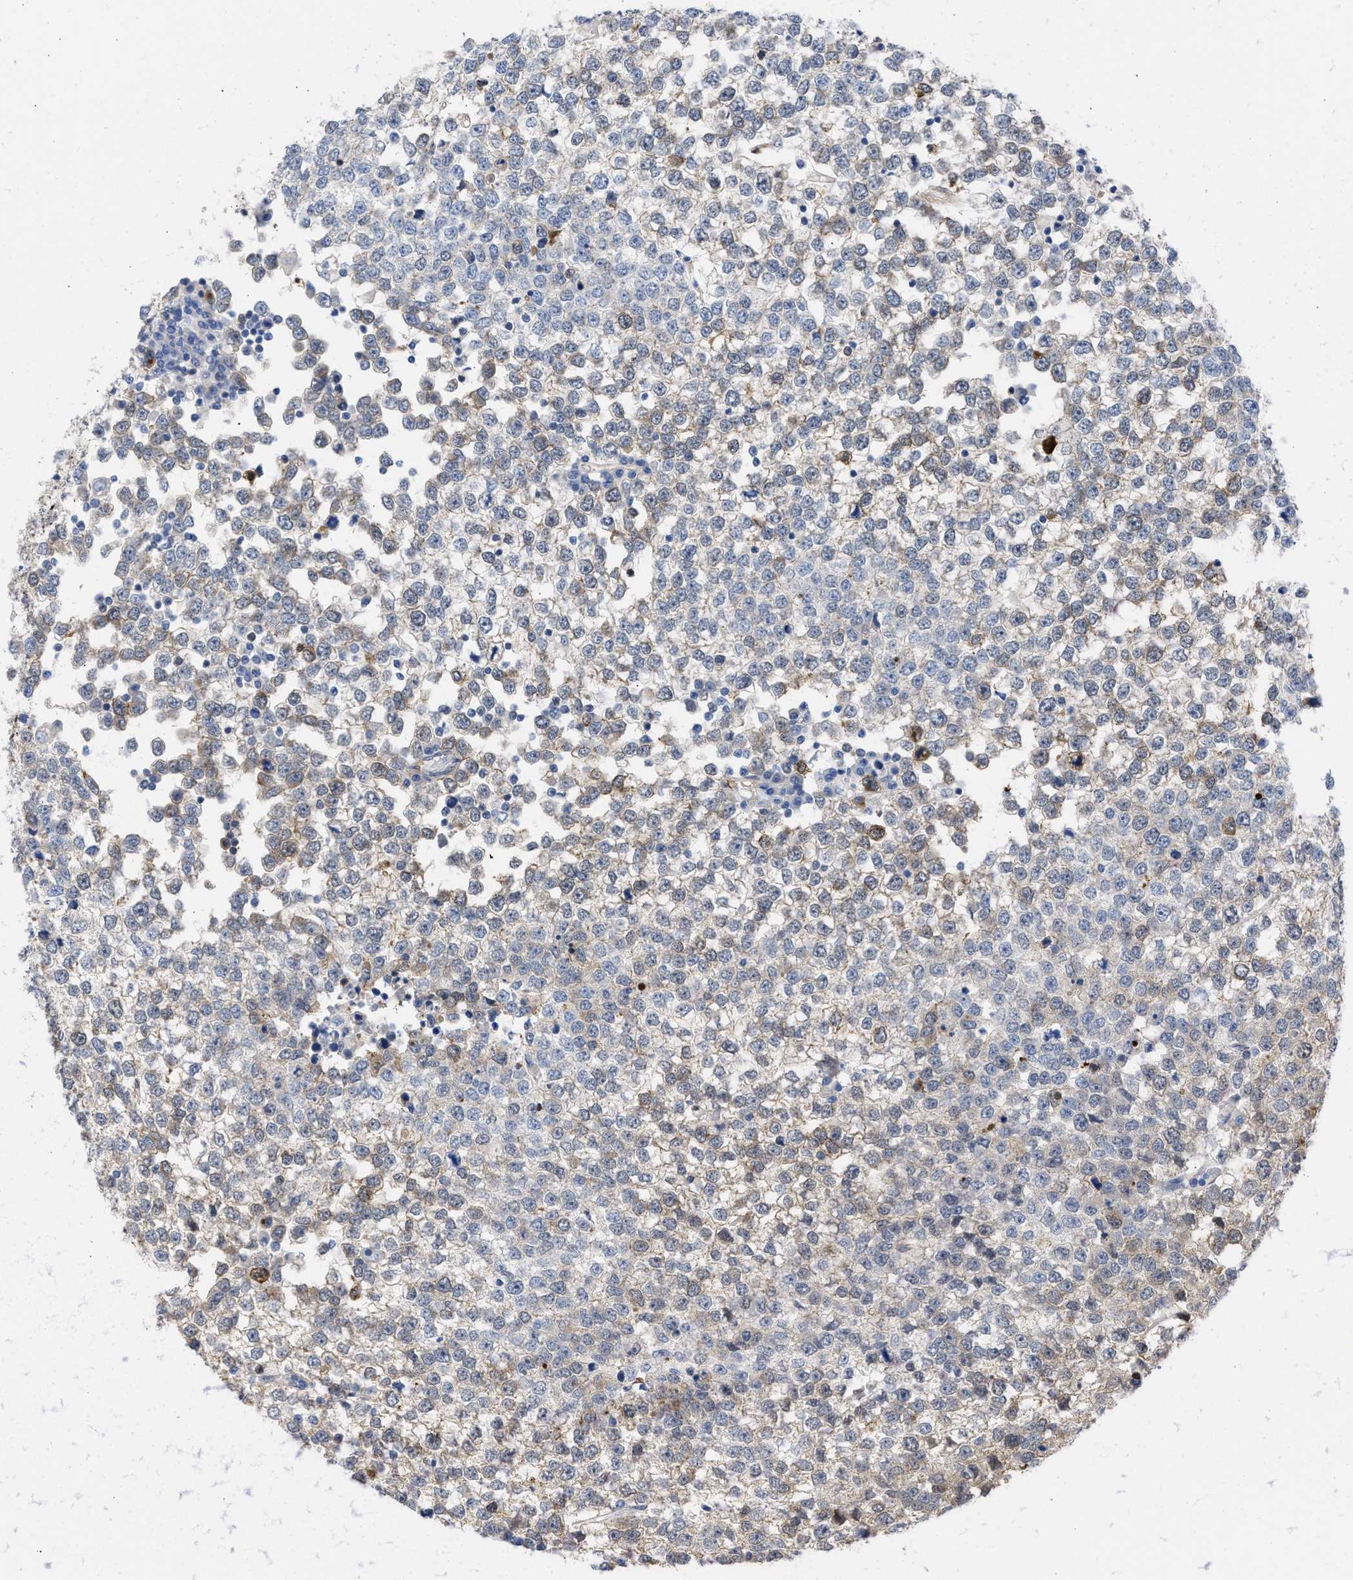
{"staining": {"intensity": "moderate", "quantity": "25%-75%", "location": "cytoplasmic/membranous"}, "tissue": "testis cancer", "cell_type": "Tumor cells", "image_type": "cancer", "snomed": [{"axis": "morphology", "description": "Seminoma, NOS"}, {"axis": "topography", "description": "Testis"}], "caption": "Protein positivity by IHC demonstrates moderate cytoplasmic/membranous positivity in about 25%-75% of tumor cells in testis cancer. (IHC, brightfield microscopy, high magnification).", "gene": "THRA", "patient": {"sex": "male", "age": 65}}